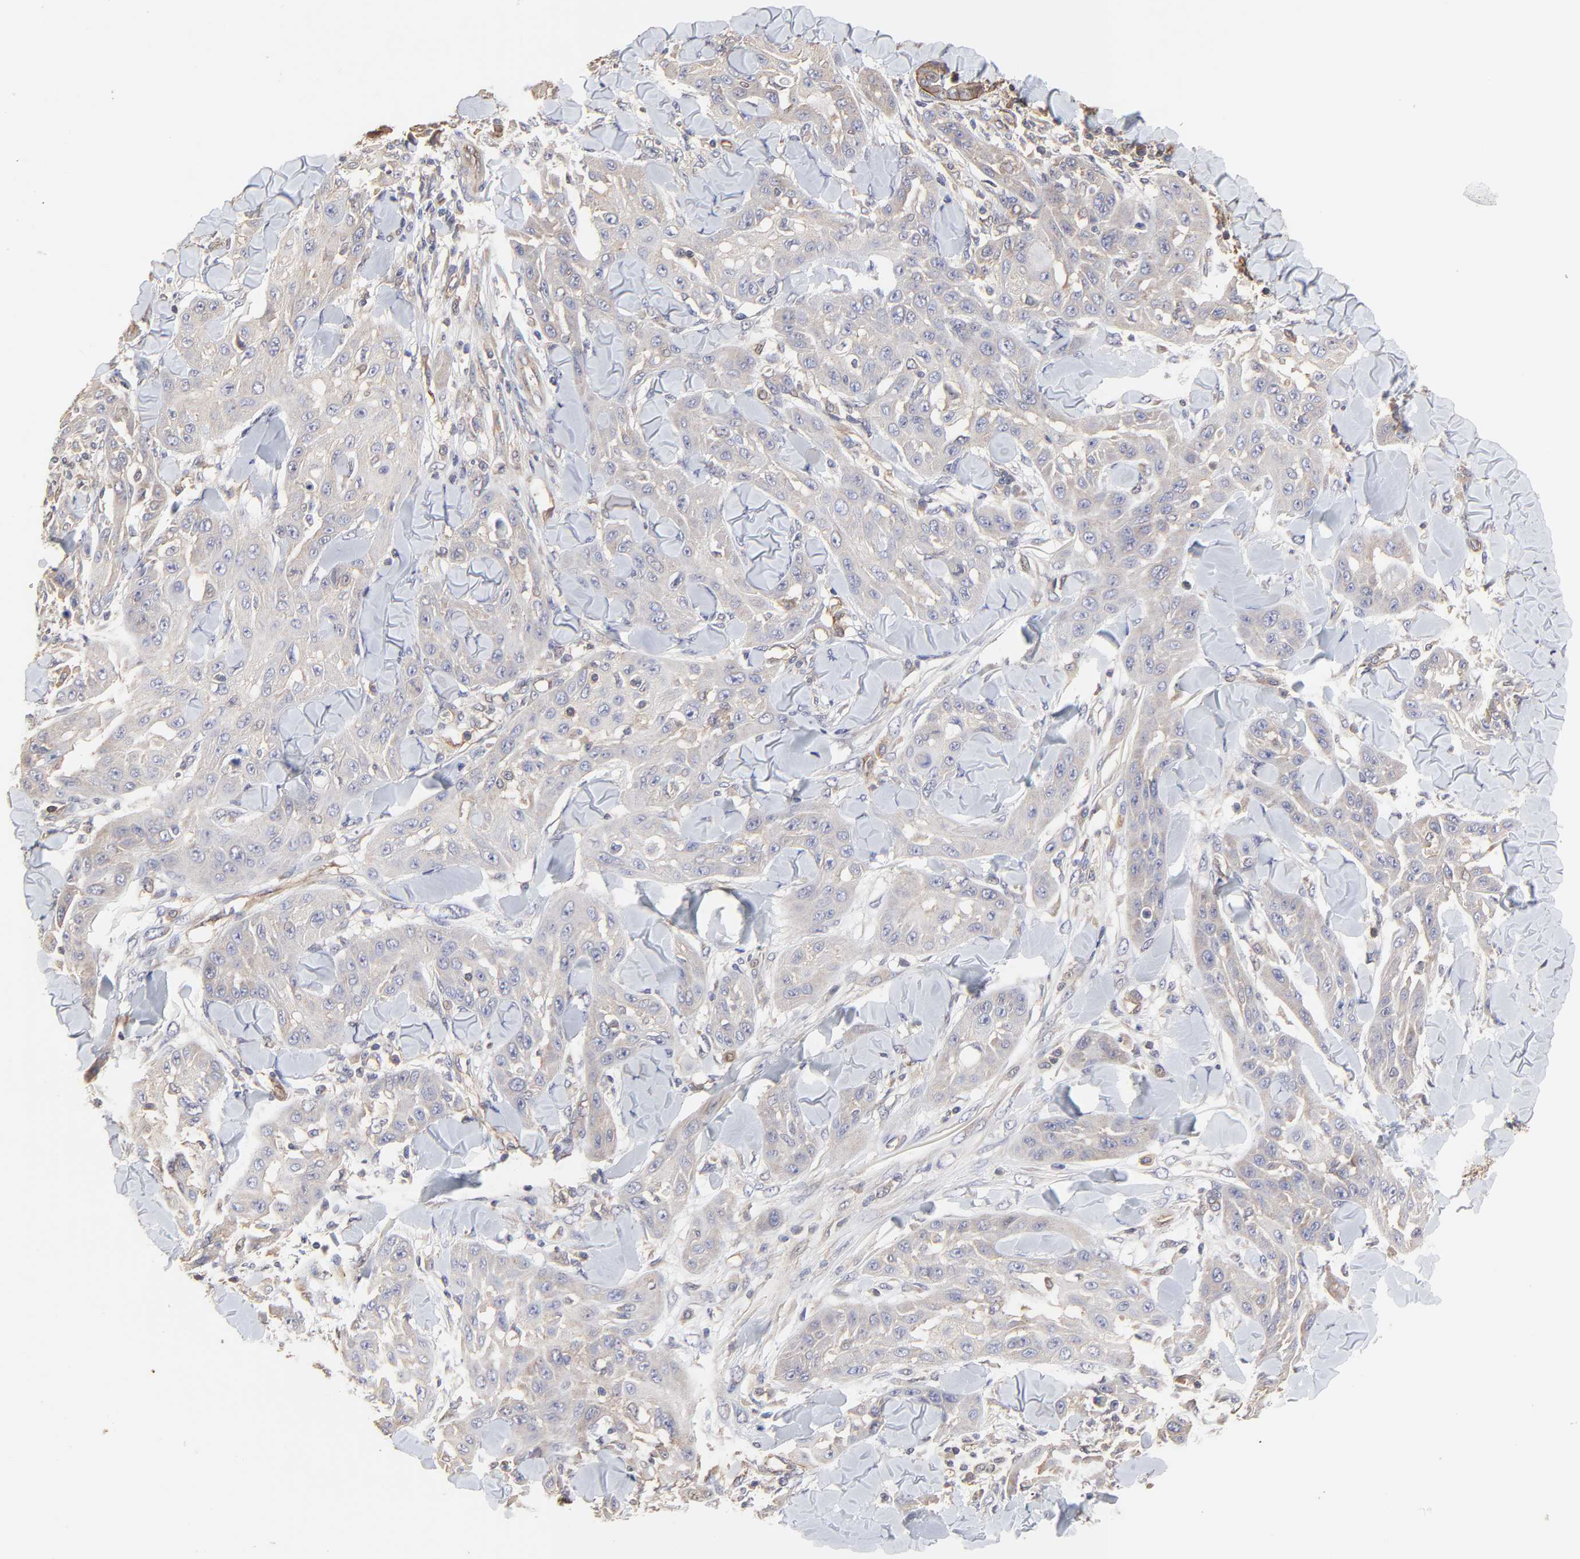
{"staining": {"intensity": "weak", "quantity": "25%-75%", "location": "cytoplasmic/membranous"}, "tissue": "skin cancer", "cell_type": "Tumor cells", "image_type": "cancer", "snomed": [{"axis": "morphology", "description": "Squamous cell carcinoma, NOS"}, {"axis": "topography", "description": "Skin"}], "caption": "Immunohistochemical staining of skin cancer exhibits low levels of weak cytoplasmic/membranous protein expression in approximately 25%-75% of tumor cells.", "gene": "ARMT1", "patient": {"sex": "male", "age": 24}}